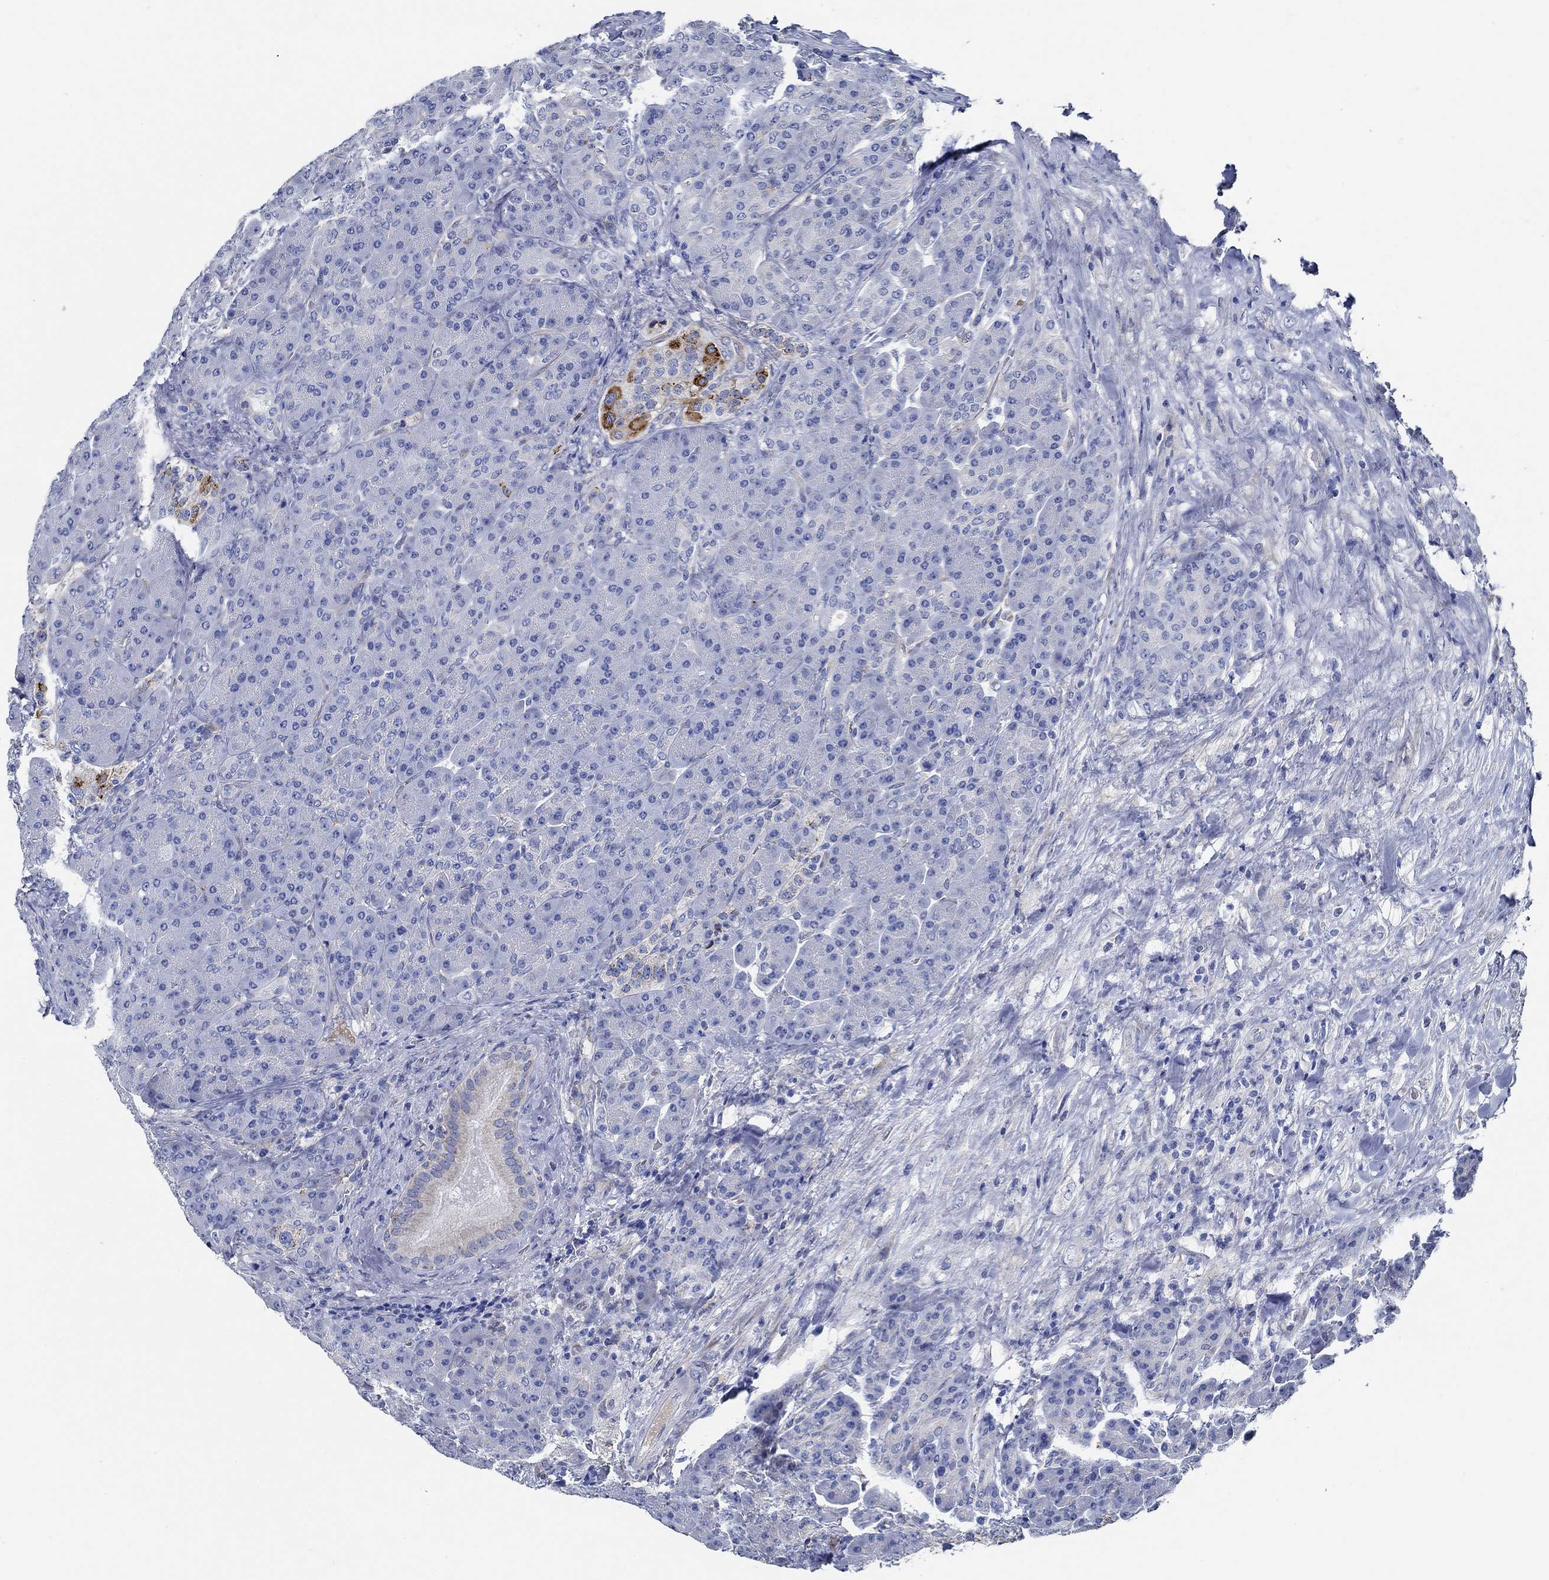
{"staining": {"intensity": "negative", "quantity": "none", "location": "none"}, "tissue": "pancreas", "cell_type": "Exocrine glandular cells", "image_type": "normal", "snomed": [{"axis": "morphology", "description": "Normal tissue, NOS"}, {"axis": "topography", "description": "Pancreas"}], "caption": "Immunohistochemical staining of unremarkable human pancreas displays no significant expression in exocrine glandular cells.", "gene": "HECW2", "patient": {"sex": "male", "age": 70}}